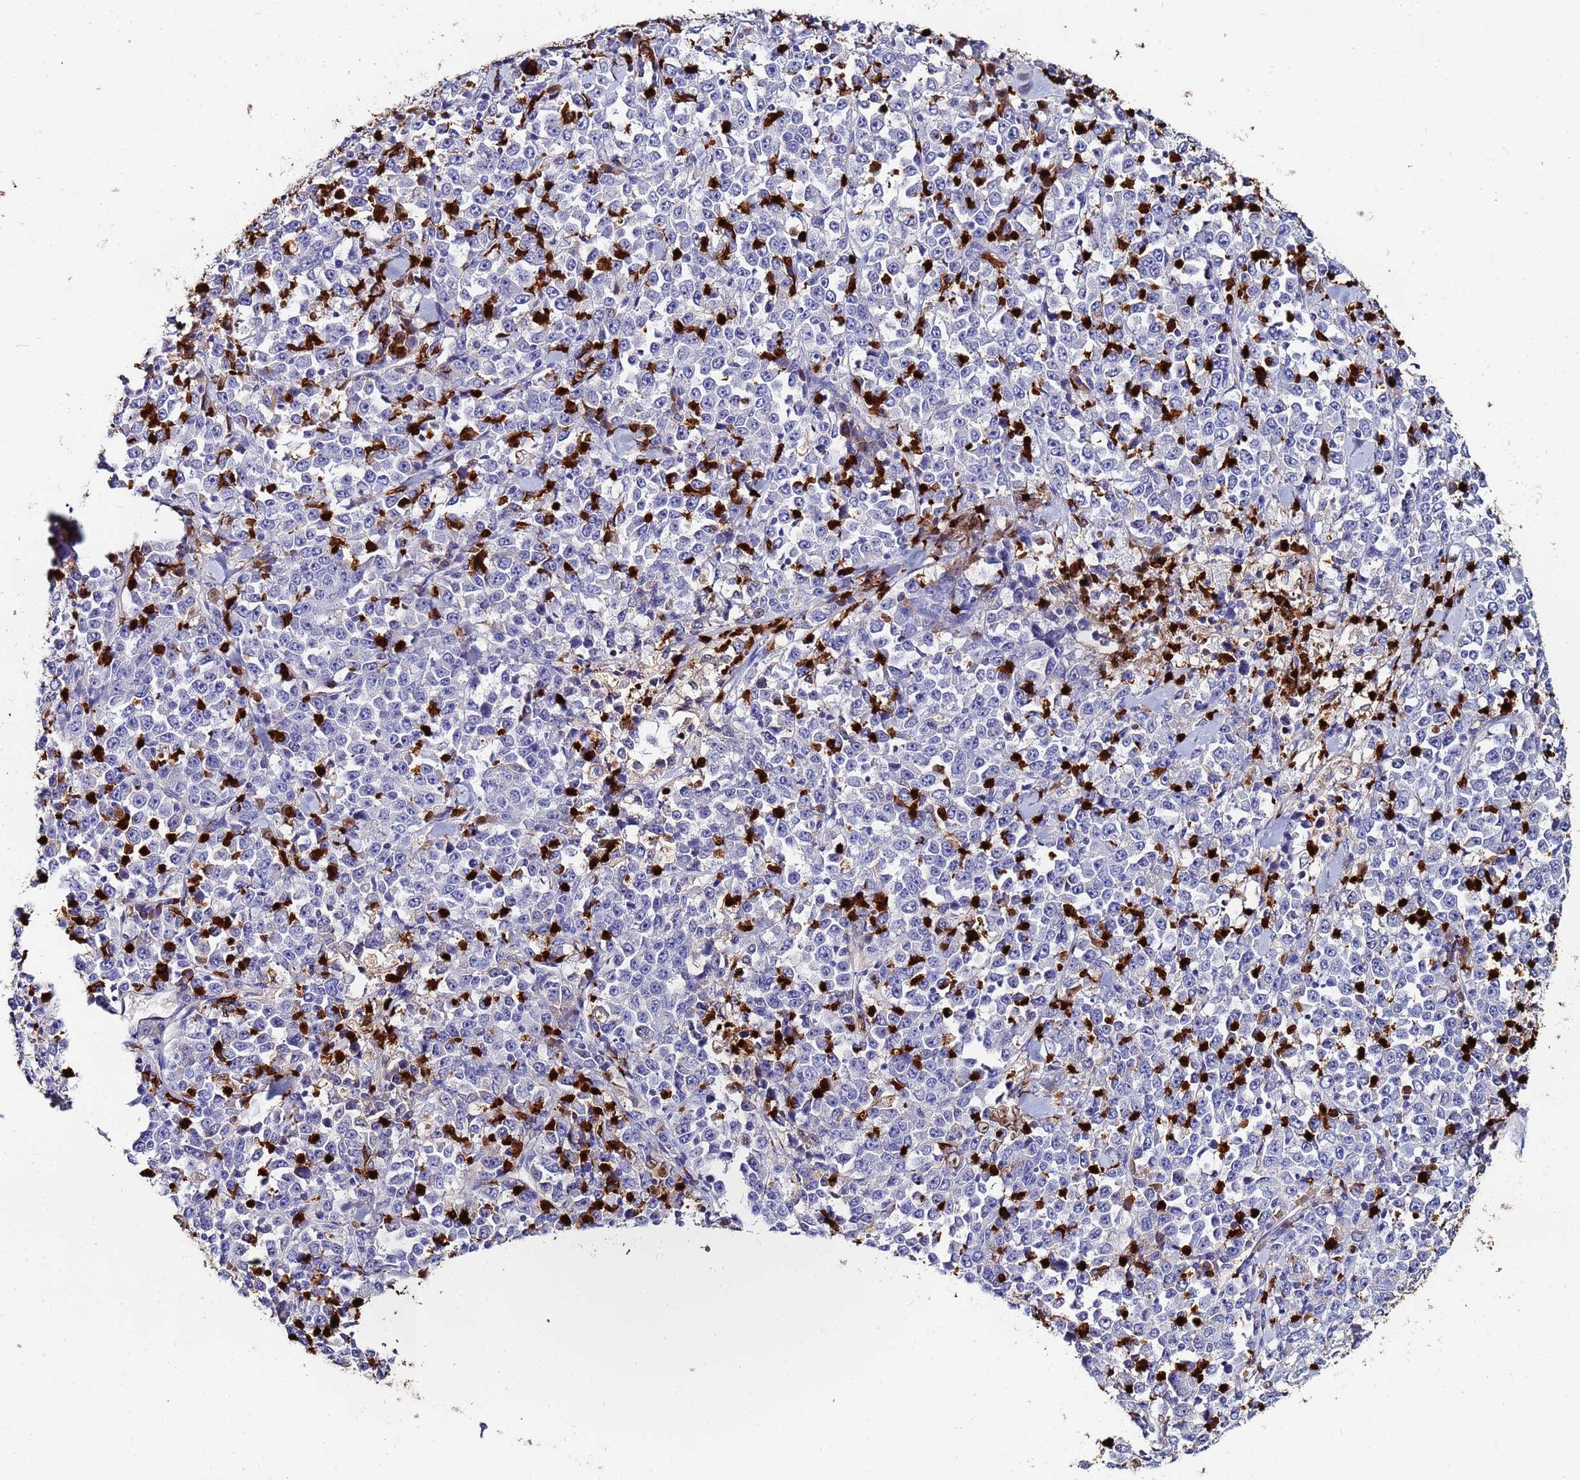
{"staining": {"intensity": "negative", "quantity": "none", "location": "none"}, "tissue": "stomach cancer", "cell_type": "Tumor cells", "image_type": "cancer", "snomed": [{"axis": "morphology", "description": "Normal tissue, NOS"}, {"axis": "morphology", "description": "Adenocarcinoma, NOS"}, {"axis": "topography", "description": "Stomach, upper"}, {"axis": "topography", "description": "Stomach"}], "caption": "An IHC micrograph of stomach cancer (adenocarcinoma) is shown. There is no staining in tumor cells of stomach cancer (adenocarcinoma).", "gene": "TUBAL3", "patient": {"sex": "male", "age": 59}}